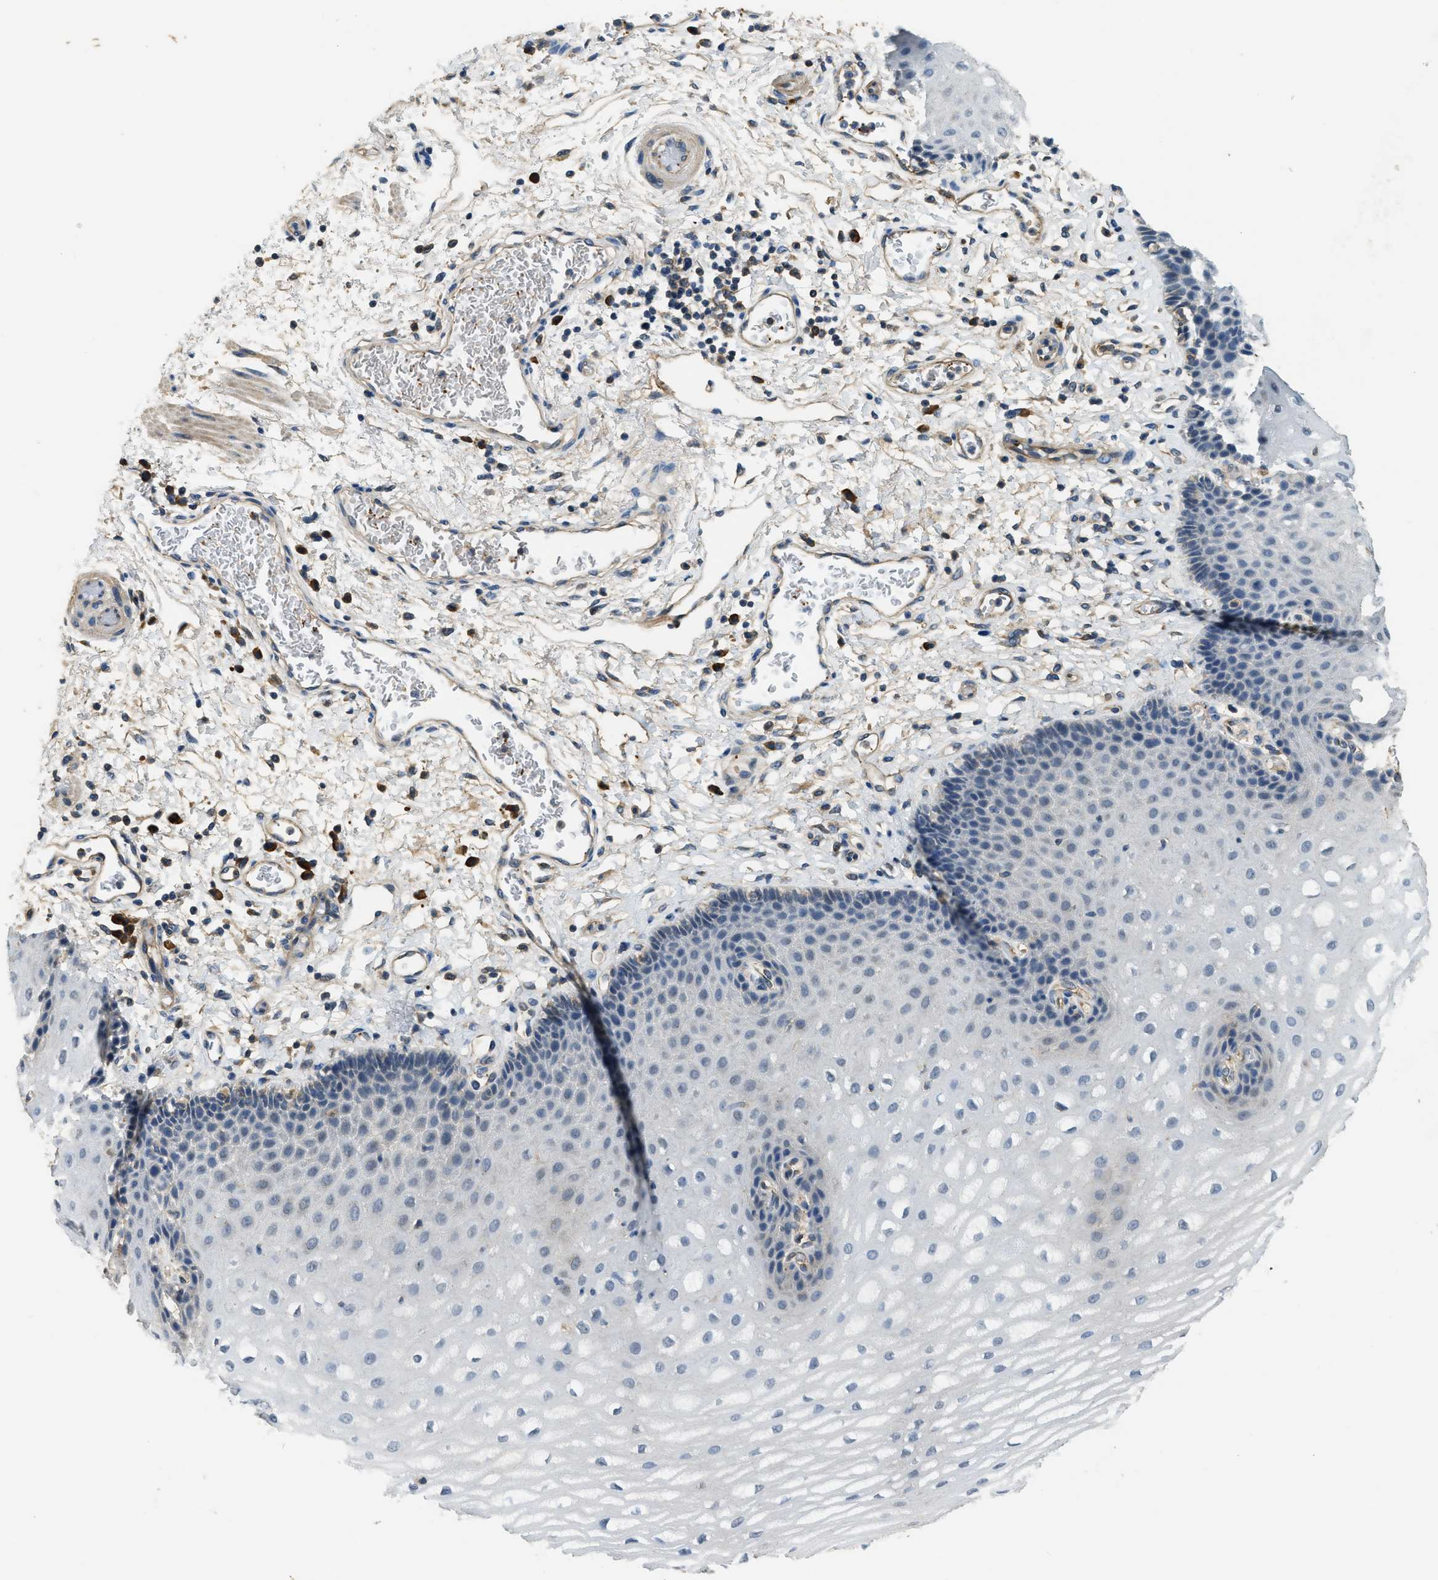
{"staining": {"intensity": "negative", "quantity": "none", "location": "none"}, "tissue": "esophagus", "cell_type": "Squamous epithelial cells", "image_type": "normal", "snomed": [{"axis": "morphology", "description": "Normal tissue, NOS"}, {"axis": "topography", "description": "Esophagus"}], "caption": "Micrograph shows no protein expression in squamous epithelial cells of unremarkable esophagus. (Brightfield microscopy of DAB (3,3'-diaminobenzidine) immunohistochemistry at high magnification).", "gene": "CFLAR", "patient": {"sex": "male", "age": 54}}